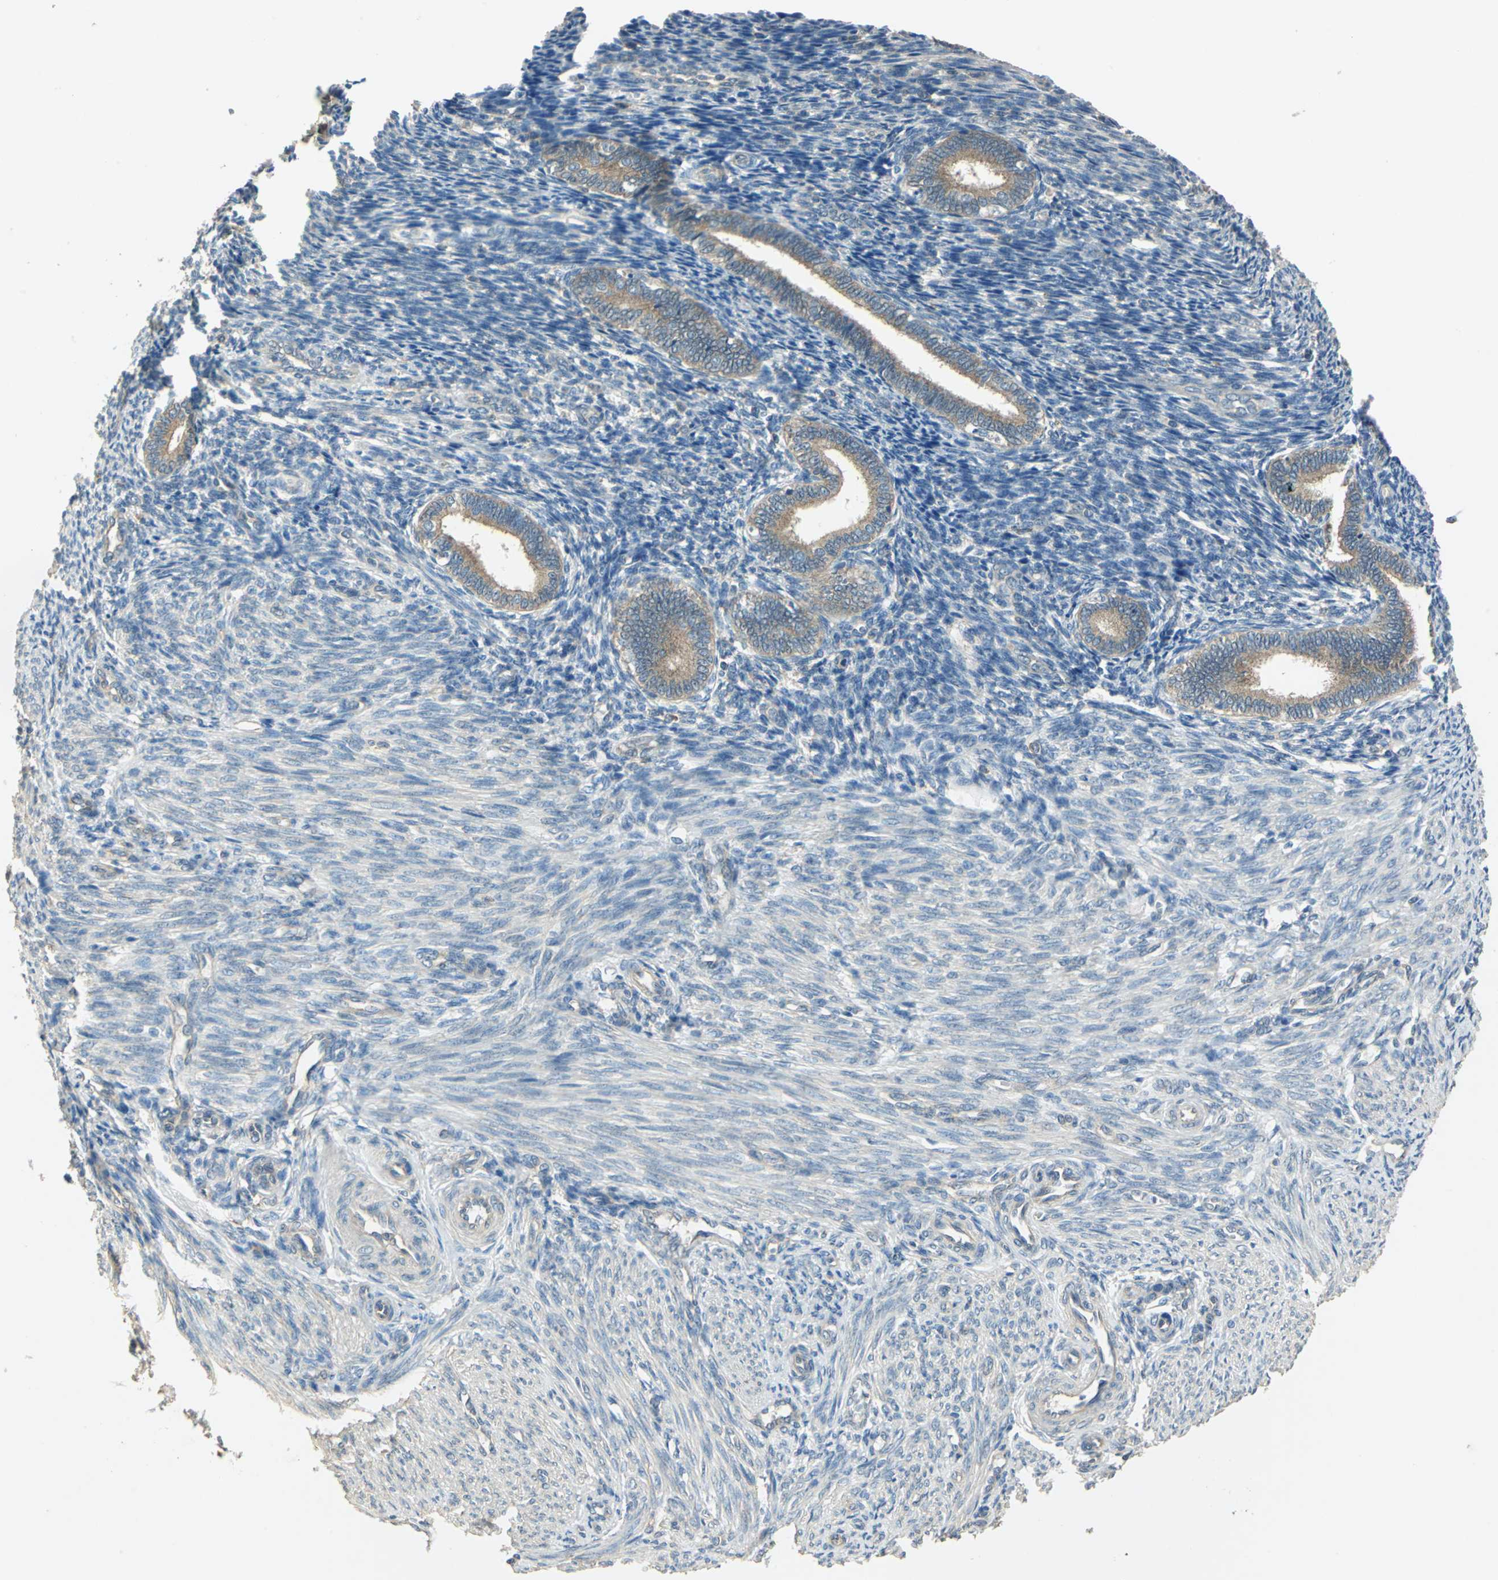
{"staining": {"intensity": "weak", "quantity": "25%-75%", "location": "cytoplasmic/membranous"}, "tissue": "endometrium", "cell_type": "Cells in endometrial stroma", "image_type": "normal", "snomed": [{"axis": "morphology", "description": "Normal tissue, NOS"}, {"axis": "topography", "description": "Endometrium"}], "caption": "The micrograph reveals staining of benign endometrium, revealing weak cytoplasmic/membranous protein positivity (brown color) within cells in endometrial stroma. (Brightfield microscopy of DAB IHC at high magnification).", "gene": "SHC2", "patient": {"sex": "female", "age": 27}}